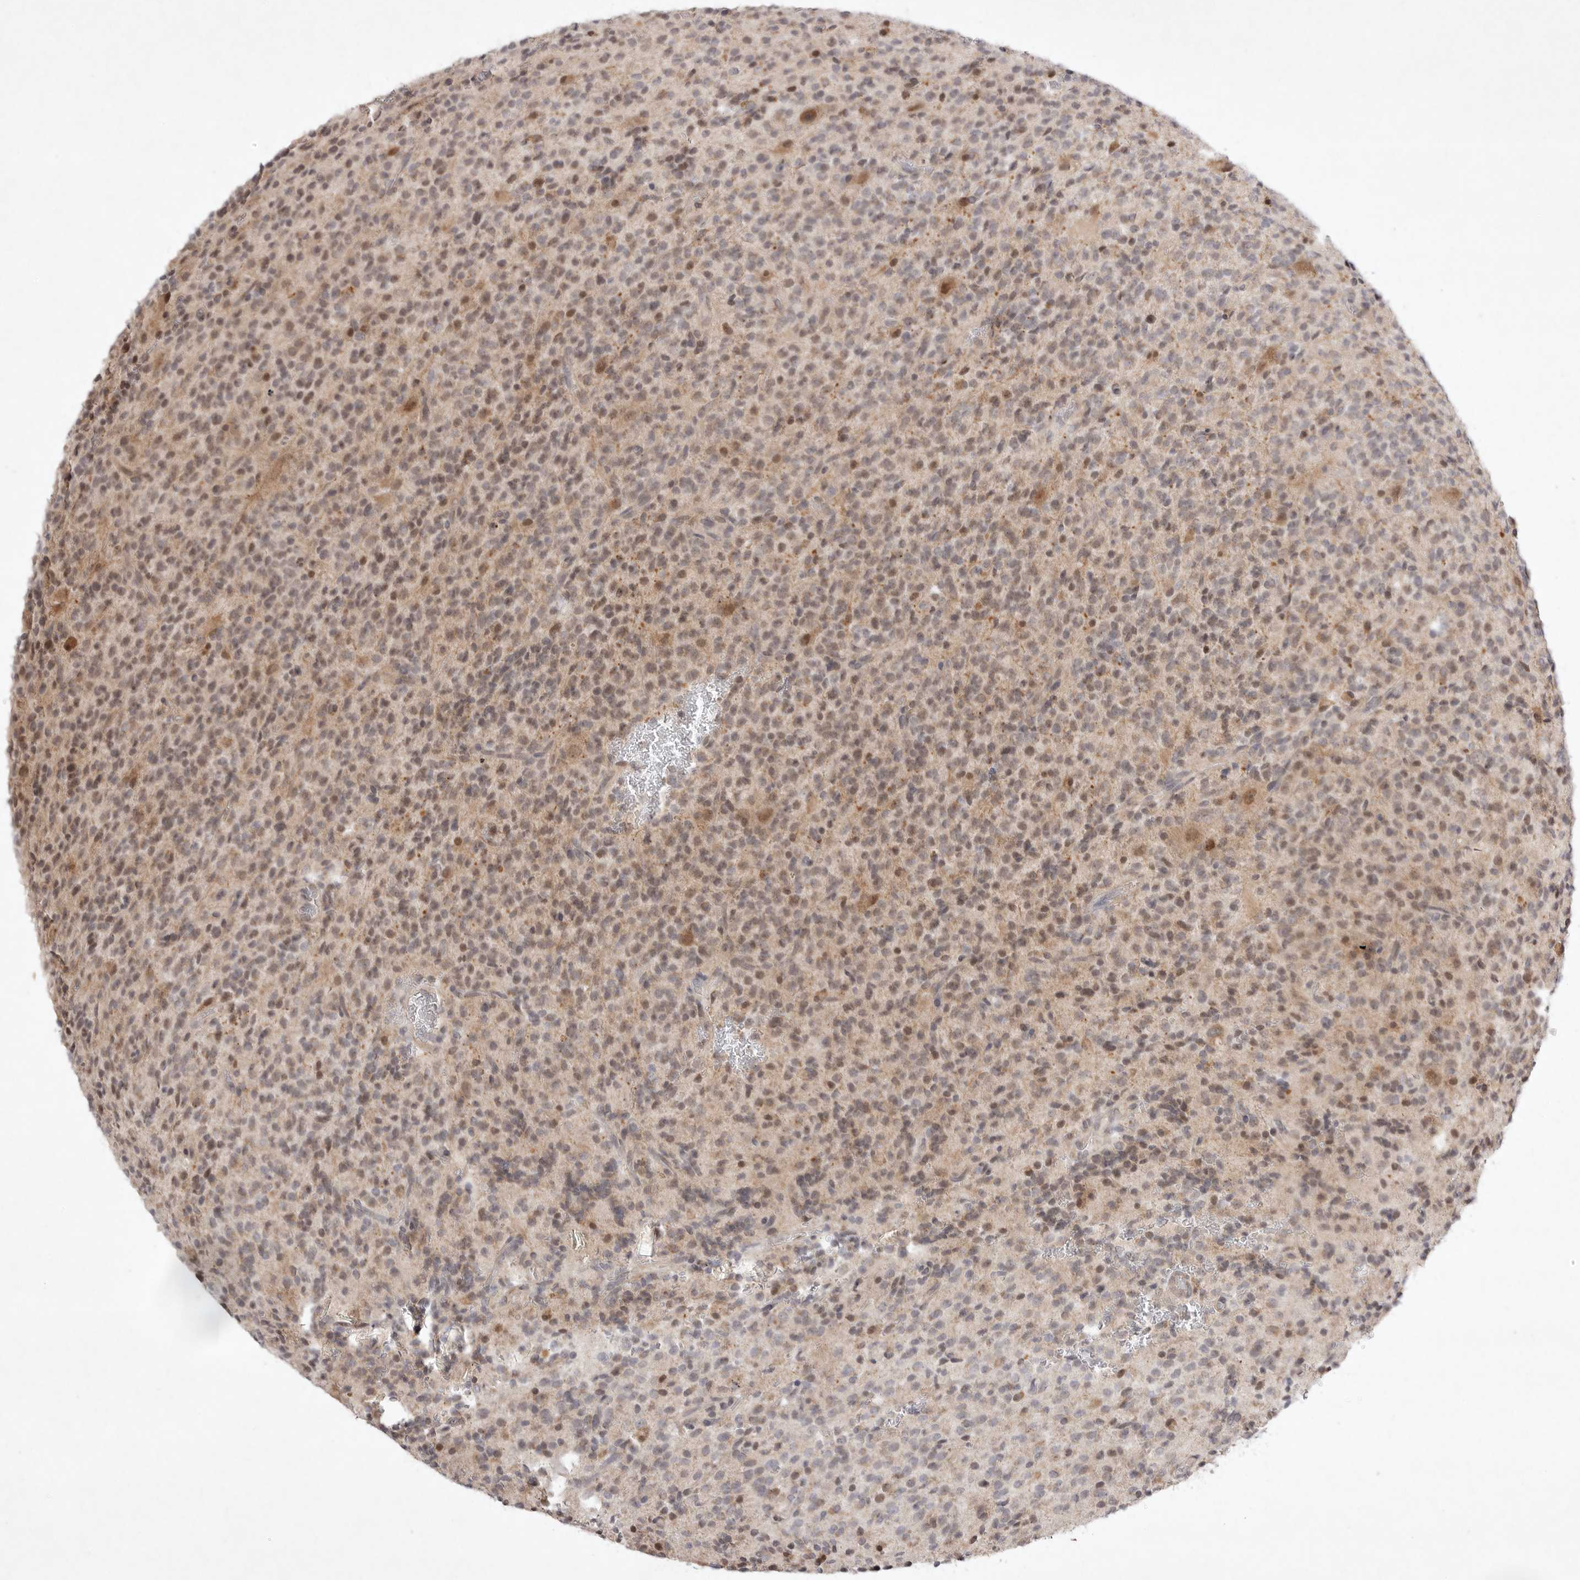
{"staining": {"intensity": "weak", "quantity": "25%-75%", "location": "nuclear"}, "tissue": "glioma", "cell_type": "Tumor cells", "image_type": "cancer", "snomed": [{"axis": "morphology", "description": "Glioma, malignant, High grade"}, {"axis": "topography", "description": "Brain"}], "caption": "Immunohistochemistry (DAB) staining of malignant glioma (high-grade) shows weak nuclear protein staining in about 25%-75% of tumor cells.", "gene": "EIF2AK1", "patient": {"sex": "male", "age": 34}}